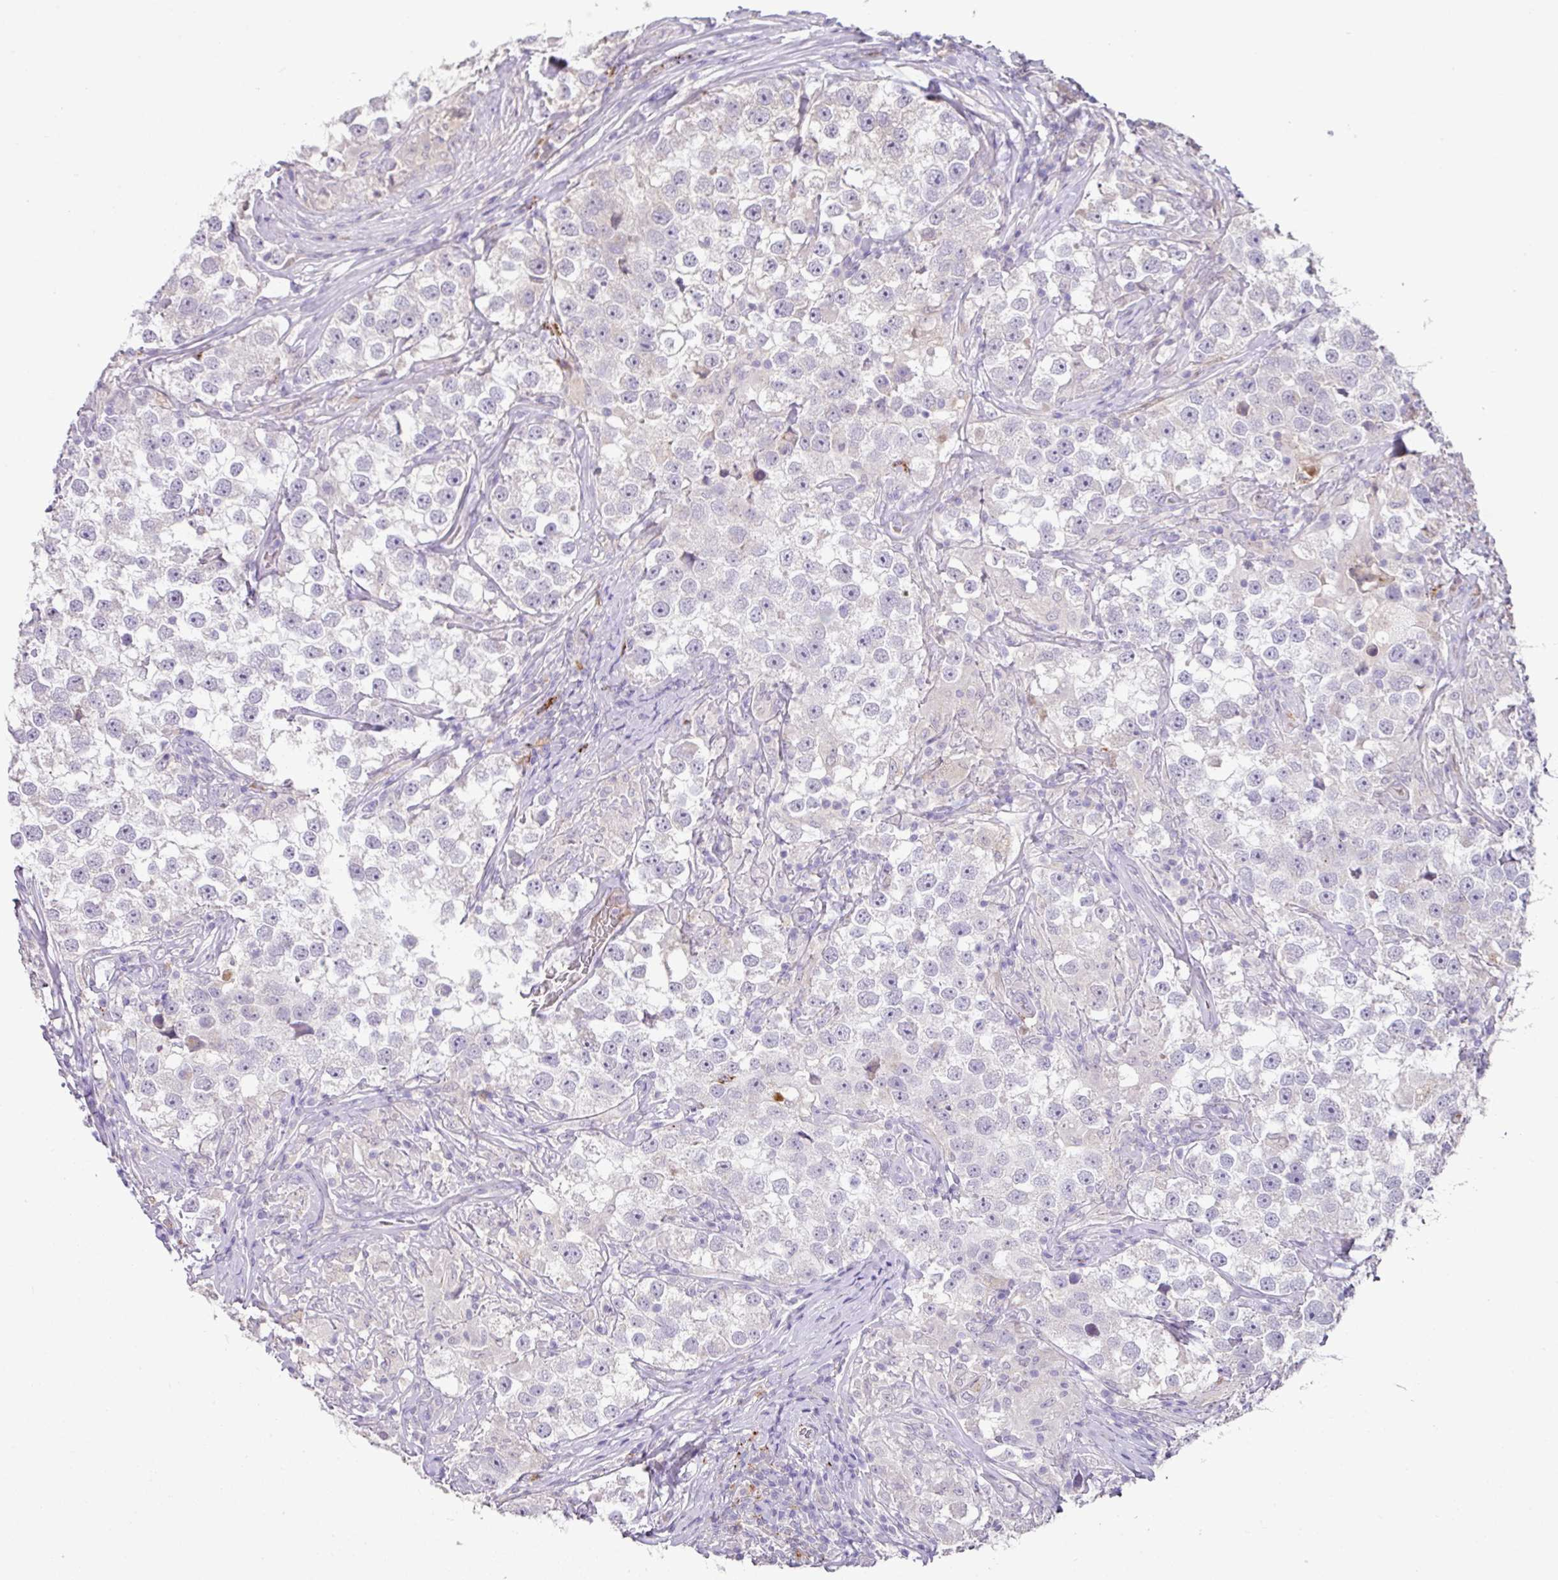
{"staining": {"intensity": "negative", "quantity": "none", "location": "none"}, "tissue": "testis cancer", "cell_type": "Tumor cells", "image_type": "cancer", "snomed": [{"axis": "morphology", "description": "Seminoma, NOS"}, {"axis": "topography", "description": "Testis"}], "caption": "The immunohistochemistry image has no significant positivity in tumor cells of seminoma (testis) tissue.", "gene": "PLEKHH3", "patient": {"sex": "male", "age": 46}}